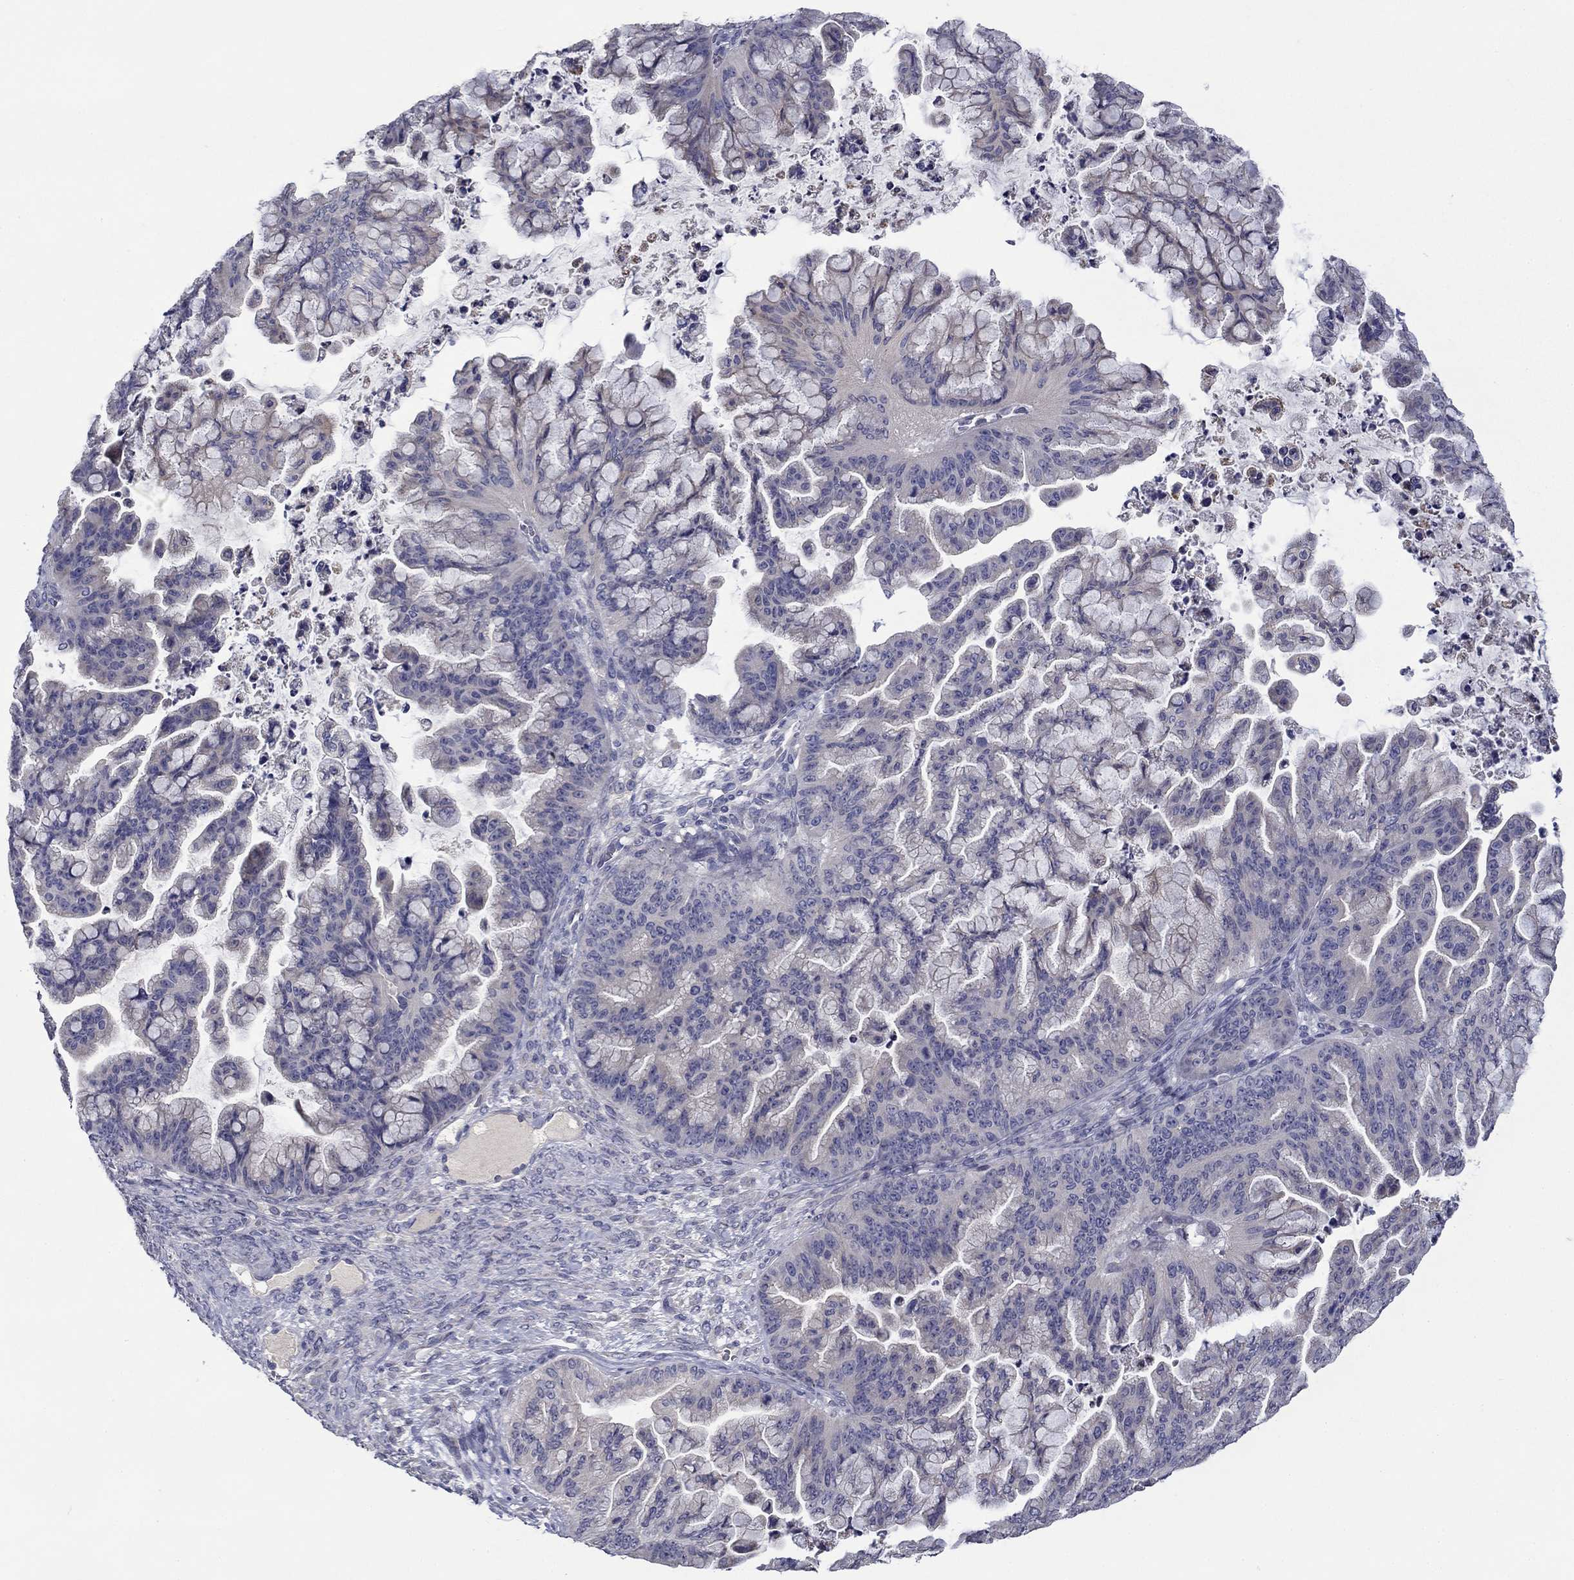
{"staining": {"intensity": "negative", "quantity": "none", "location": "none"}, "tissue": "ovarian cancer", "cell_type": "Tumor cells", "image_type": "cancer", "snomed": [{"axis": "morphology", "description": "Cystadenocarcinoma, mucinous, NOS"}, {"axis": "topography", "description": "Ovary"}], "caption": "Tumor cells show no significant staining in ovarian cancer.", "gene": "SPATA7", "patient": {"sex": "female", "age": 67}}